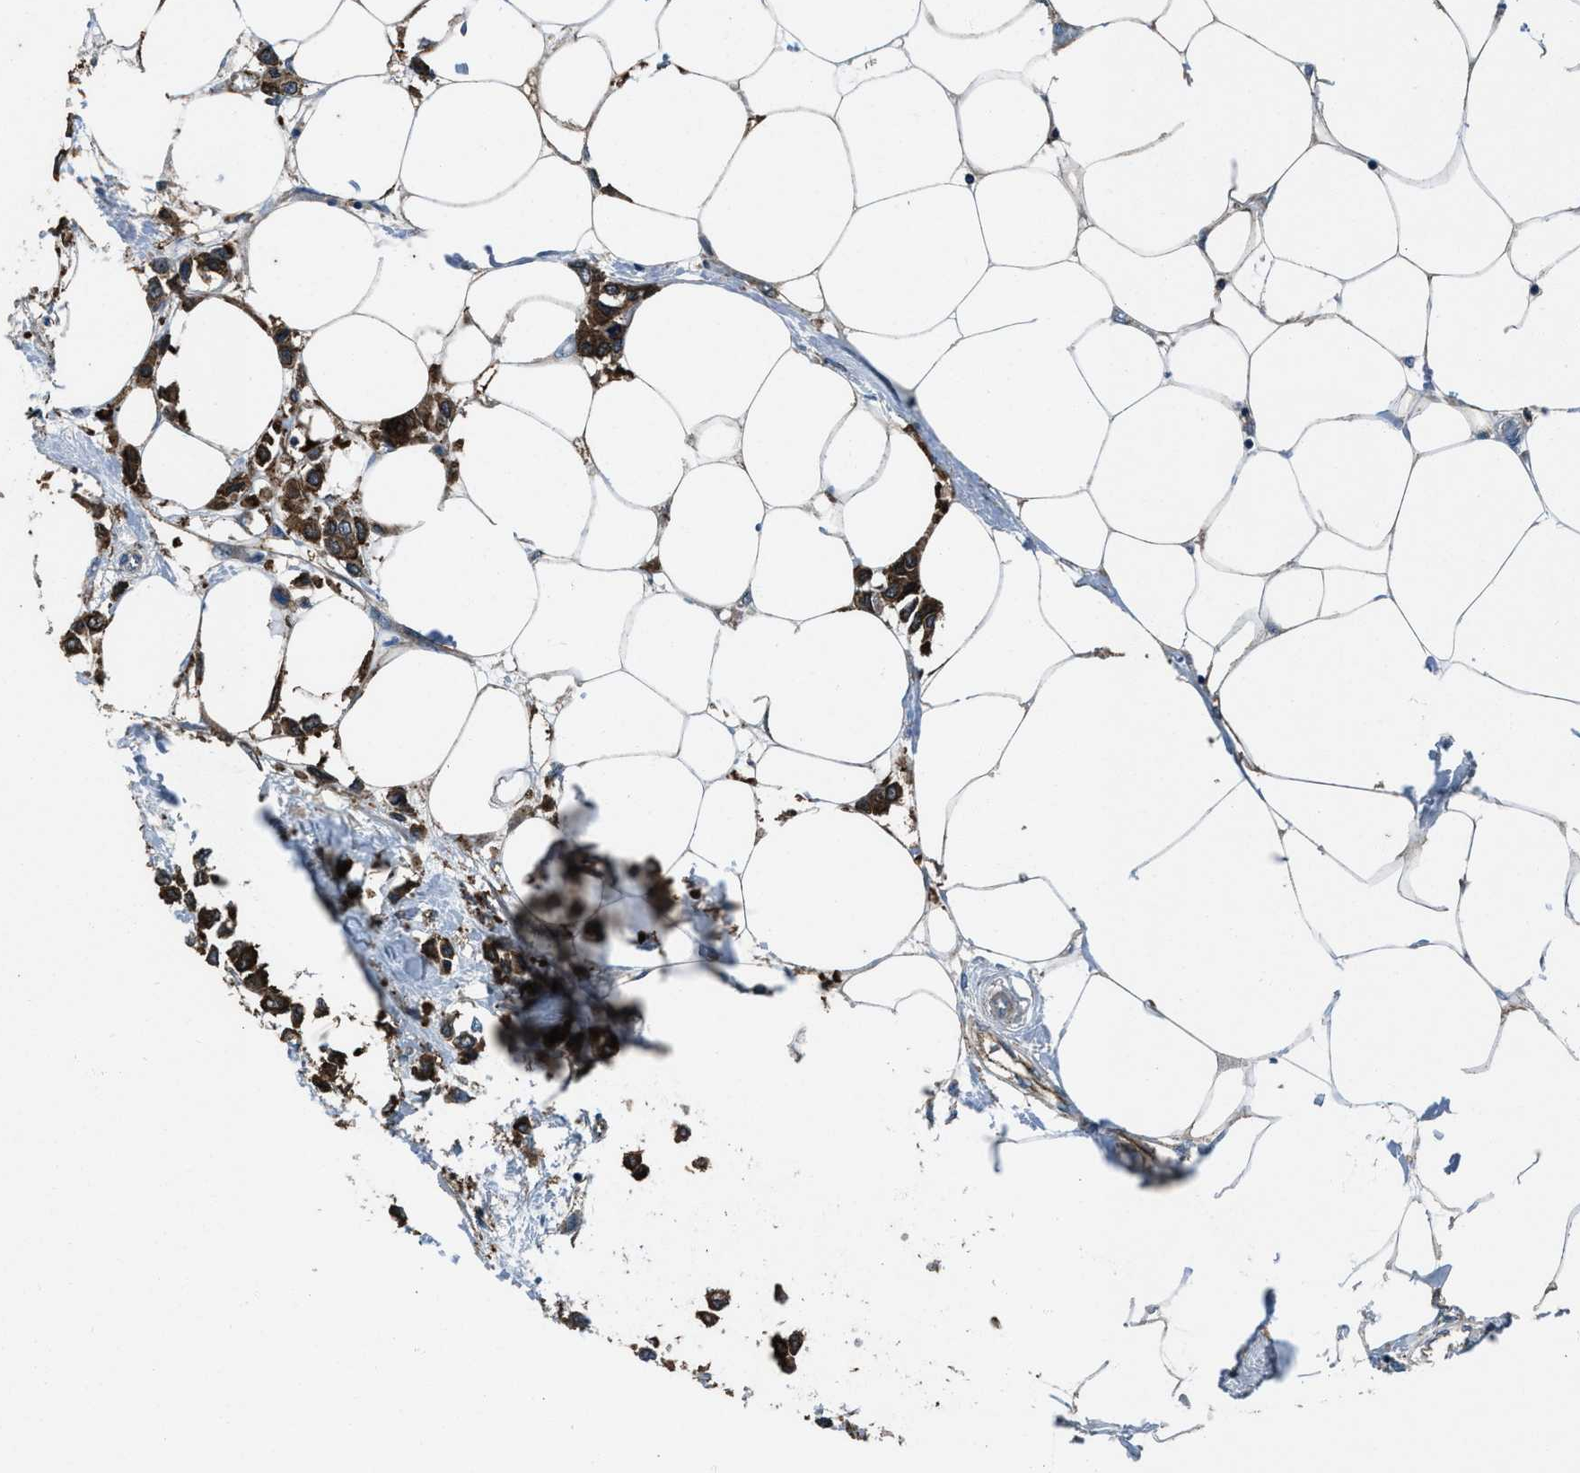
{"staining": {"intensity": "strong", "quantity": ">75%", "location": "cytoplasmic/membranous"}, "tissue": "breast cancer", "cell_type": "Tumor cells", "image_type": "cancer", "snomed": [{"axis": "morphology", "description": "Lobular carcinoma"}, {"axis": "topography", "description": "Breast"}], "caption": "This micrograph displays IHC staining of breast cancer (lobular carcinoma), with high strong cytoplasmic/membranous staining in about >75% of tumor cells.", "gene": "SVIL", "patient": {"sex": "female", "age": 51}}